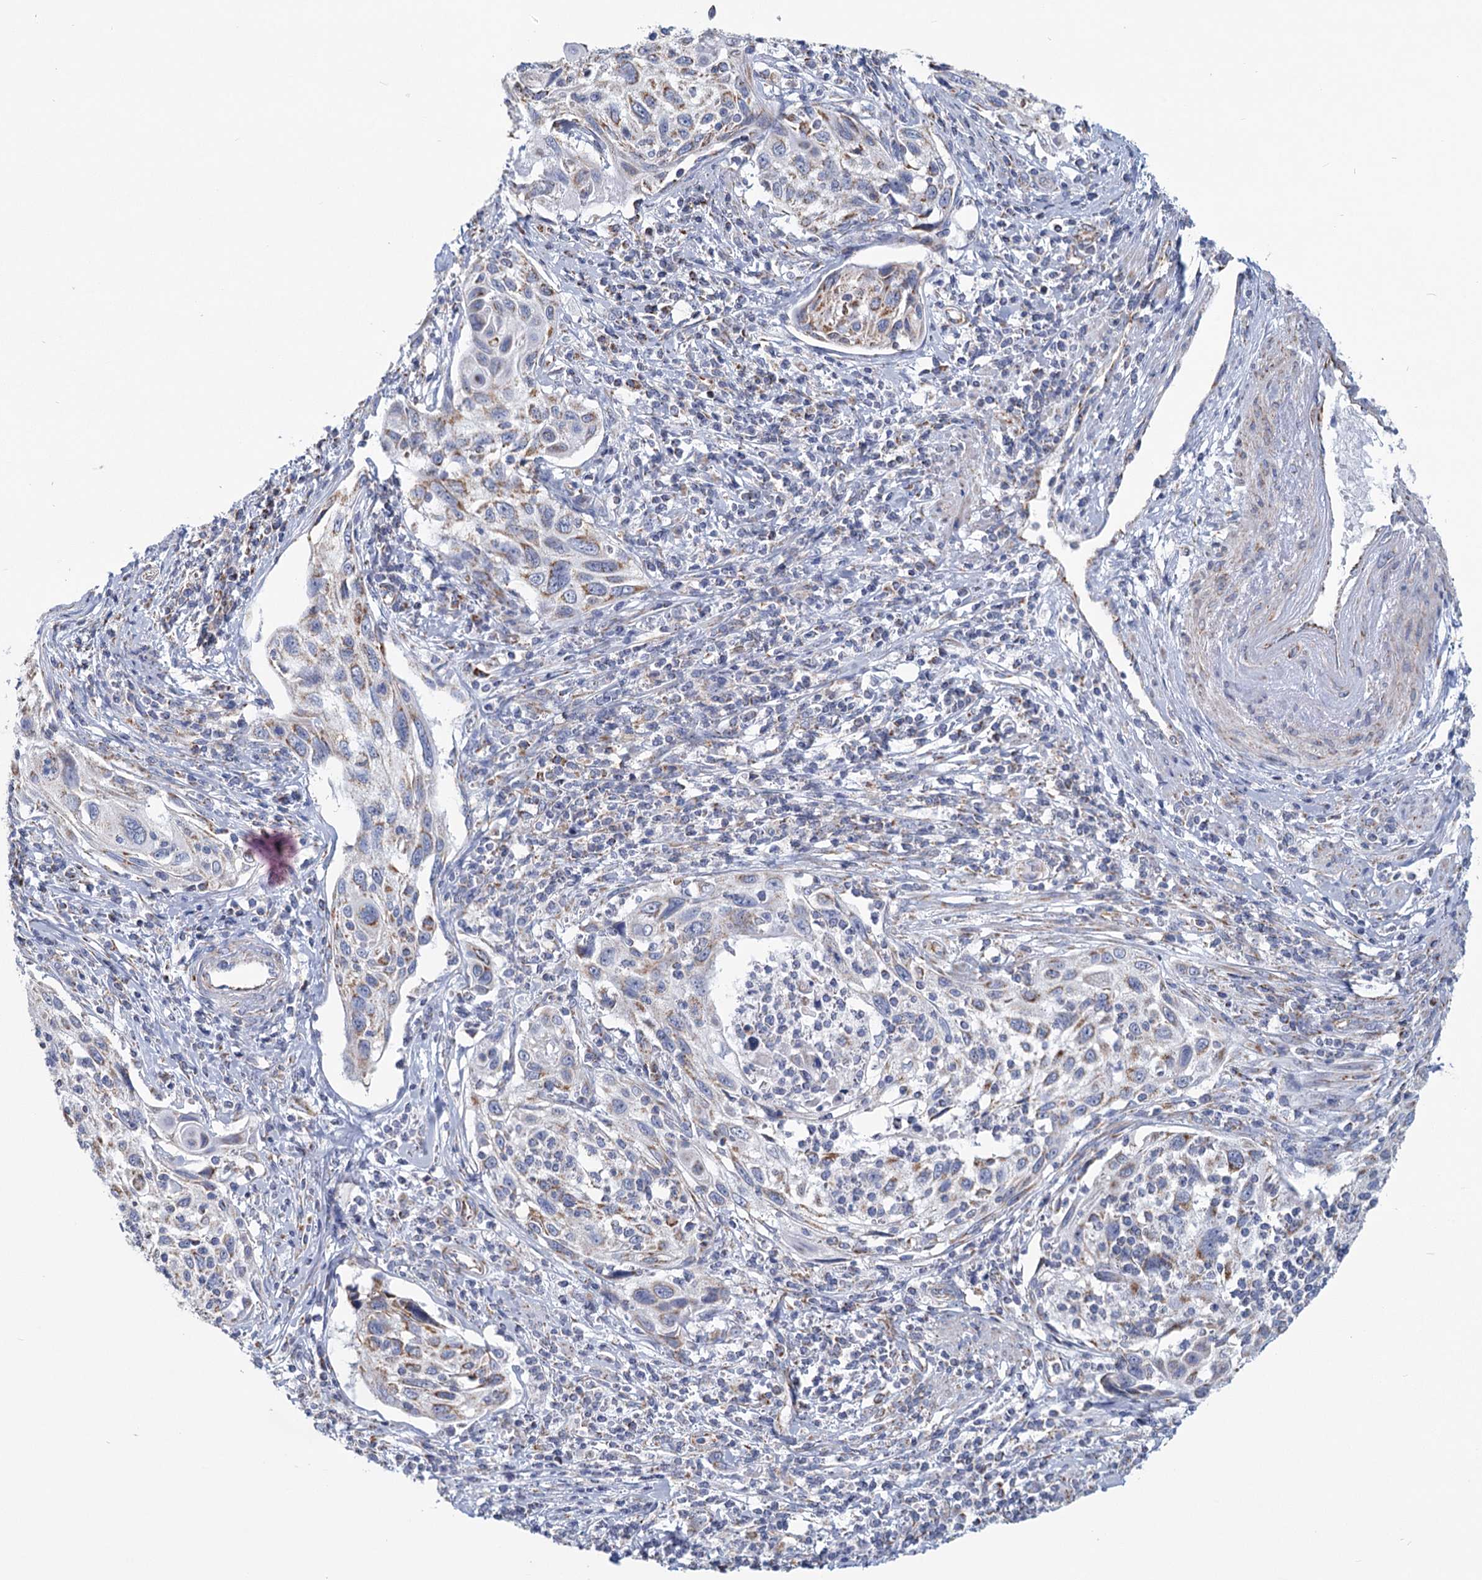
{"staining": {"intensity": "moderate", "quantity": "<25%", "location": "cytoplasmic/membranous"}, "tissue": "cervical cancer", "cell_type": "Tumor cells", "image_type": "cancer", "snomed": [{"axis": "morphology", "description": "Squamous cell carcinoma, NOS"}, {"axis": "topography", "description": "Cervix"}], "caption": "Cervical cancer (squamous cell carcinoma) tissue reveals moderate cytoplasmic/membranous positivity in approximately <25% of tumor cells", "gene": "NDUFC2", "patient": {"sex": "female", "age": 70}}